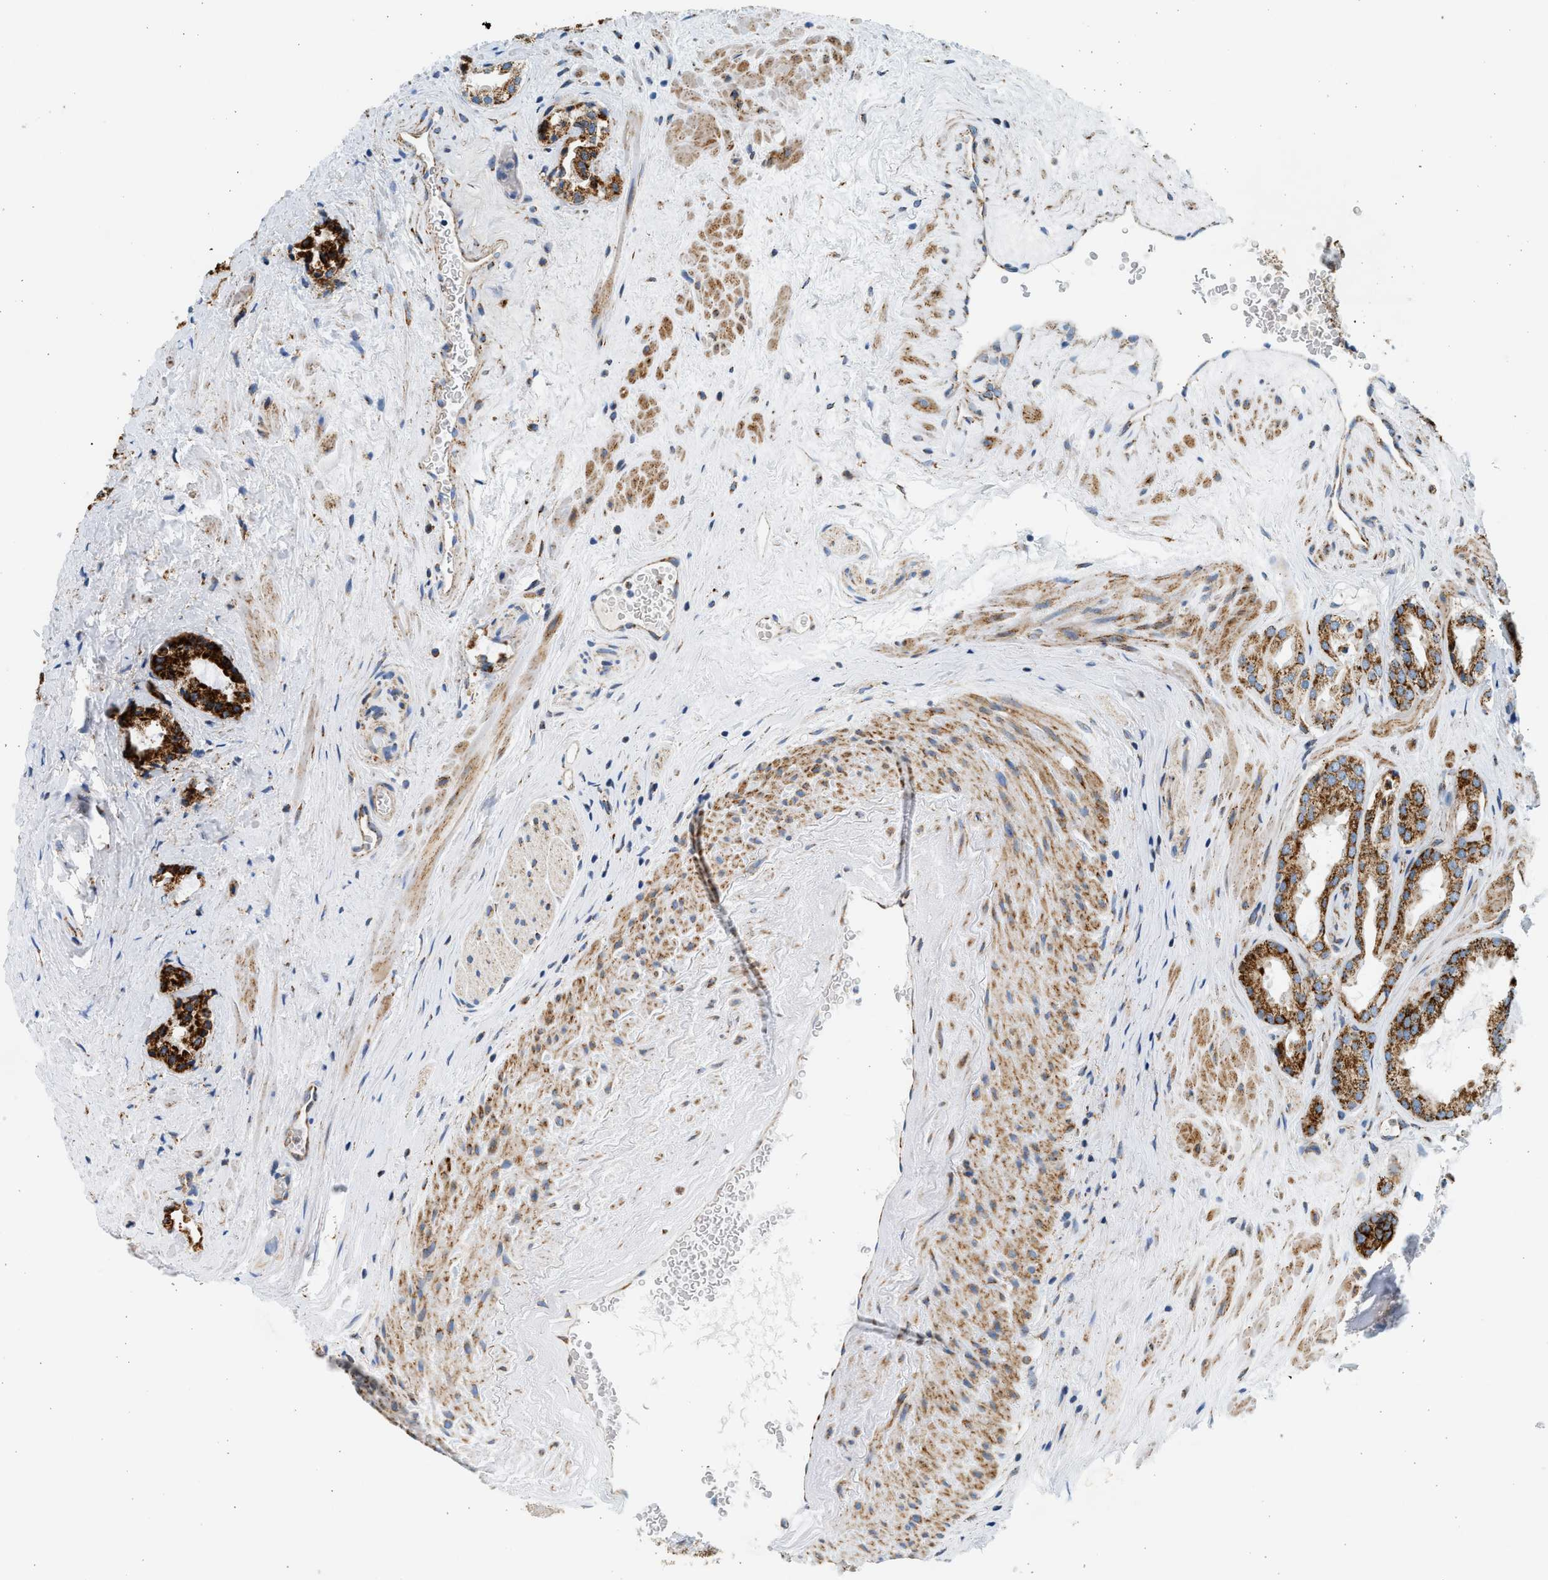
{"staining": {"intensity": "strong", "quantity": ">75%", "location": "cytoplasmic/membranous"}, "tissue": "prostate cancer", "cell_type": "Tumor cells", "image_type": "cancer", "snomed": [{"axis": "morphology", "description": "Adenocarcinoma, High grade"}, {"axis": "topography", "description": "Prostate"}], "caption": "Human prostate high-grade adenocarcinoma stained with a brown dye exhibits strong cytoplasmic/membranous positive positivity in approximately >75% of tumor cells.", "gene": "KCNMB3", "patient": {"sex": "male", "age": 64}}